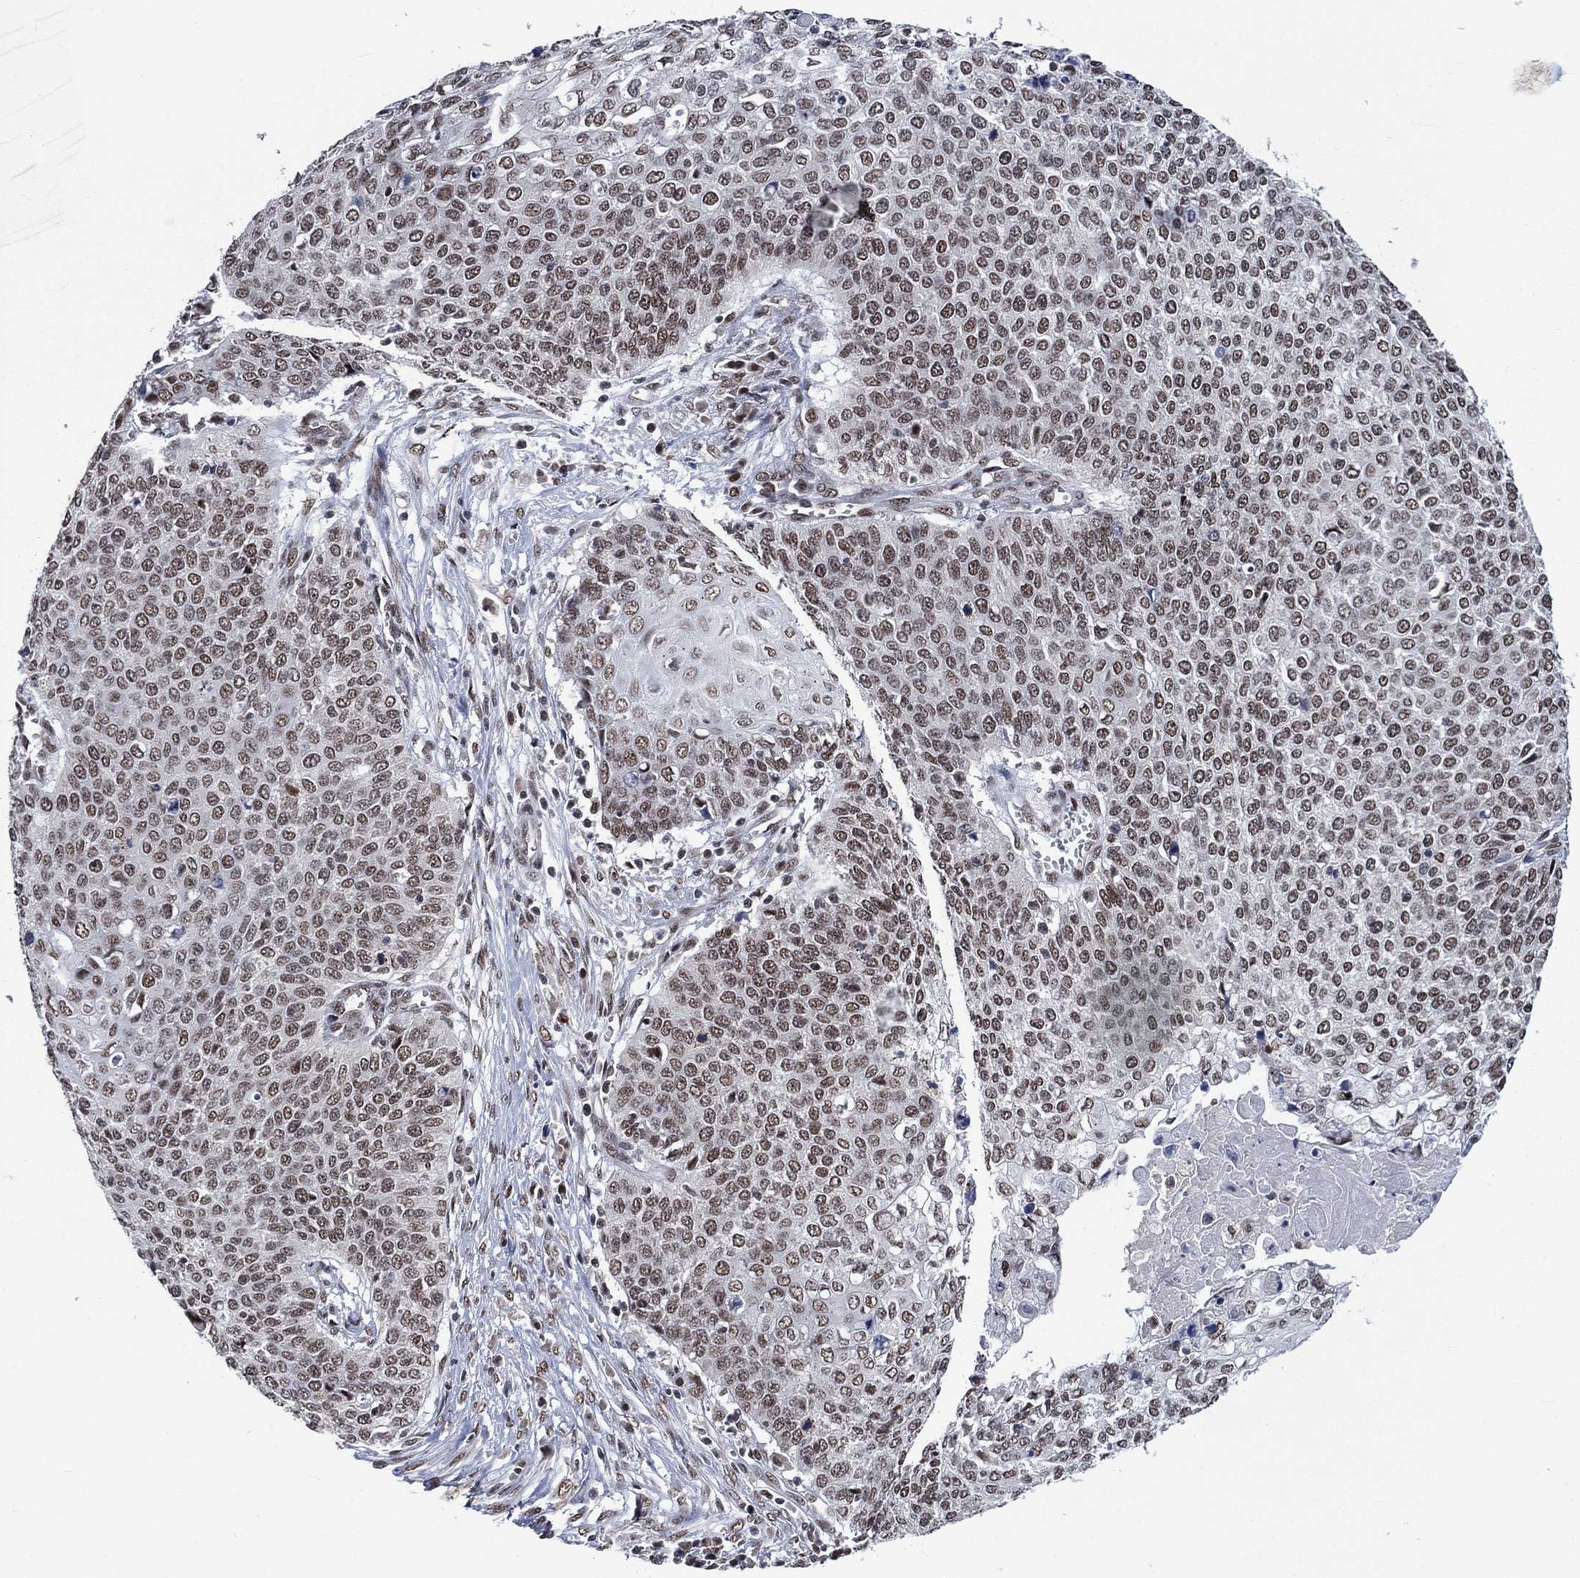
{"staining": {"intensity": "weak", "quantity": ">75%", "location": "nuclear"}, "tissue": "cervical cancer", "cell_type": "Tumor cells", "image_type": "cancer", "snomed": [{"axis": "morphology", "description": "Squamous cell carcinoma, NOS"}, {"axis": "topography", "description": "Cervix"}], "caption": "A brown stain labels weak nuclear staining of a protein in human cervical squamous cell carcinoma tumor cells. The staining was performed using DAB (3,3'-diaminobenzidine), with brown indicating positive protein expression. Nuclei are stained blue with hematoxylin.", "gene": "YLPM1", "patient": {"sex": "female", "age": 39}}